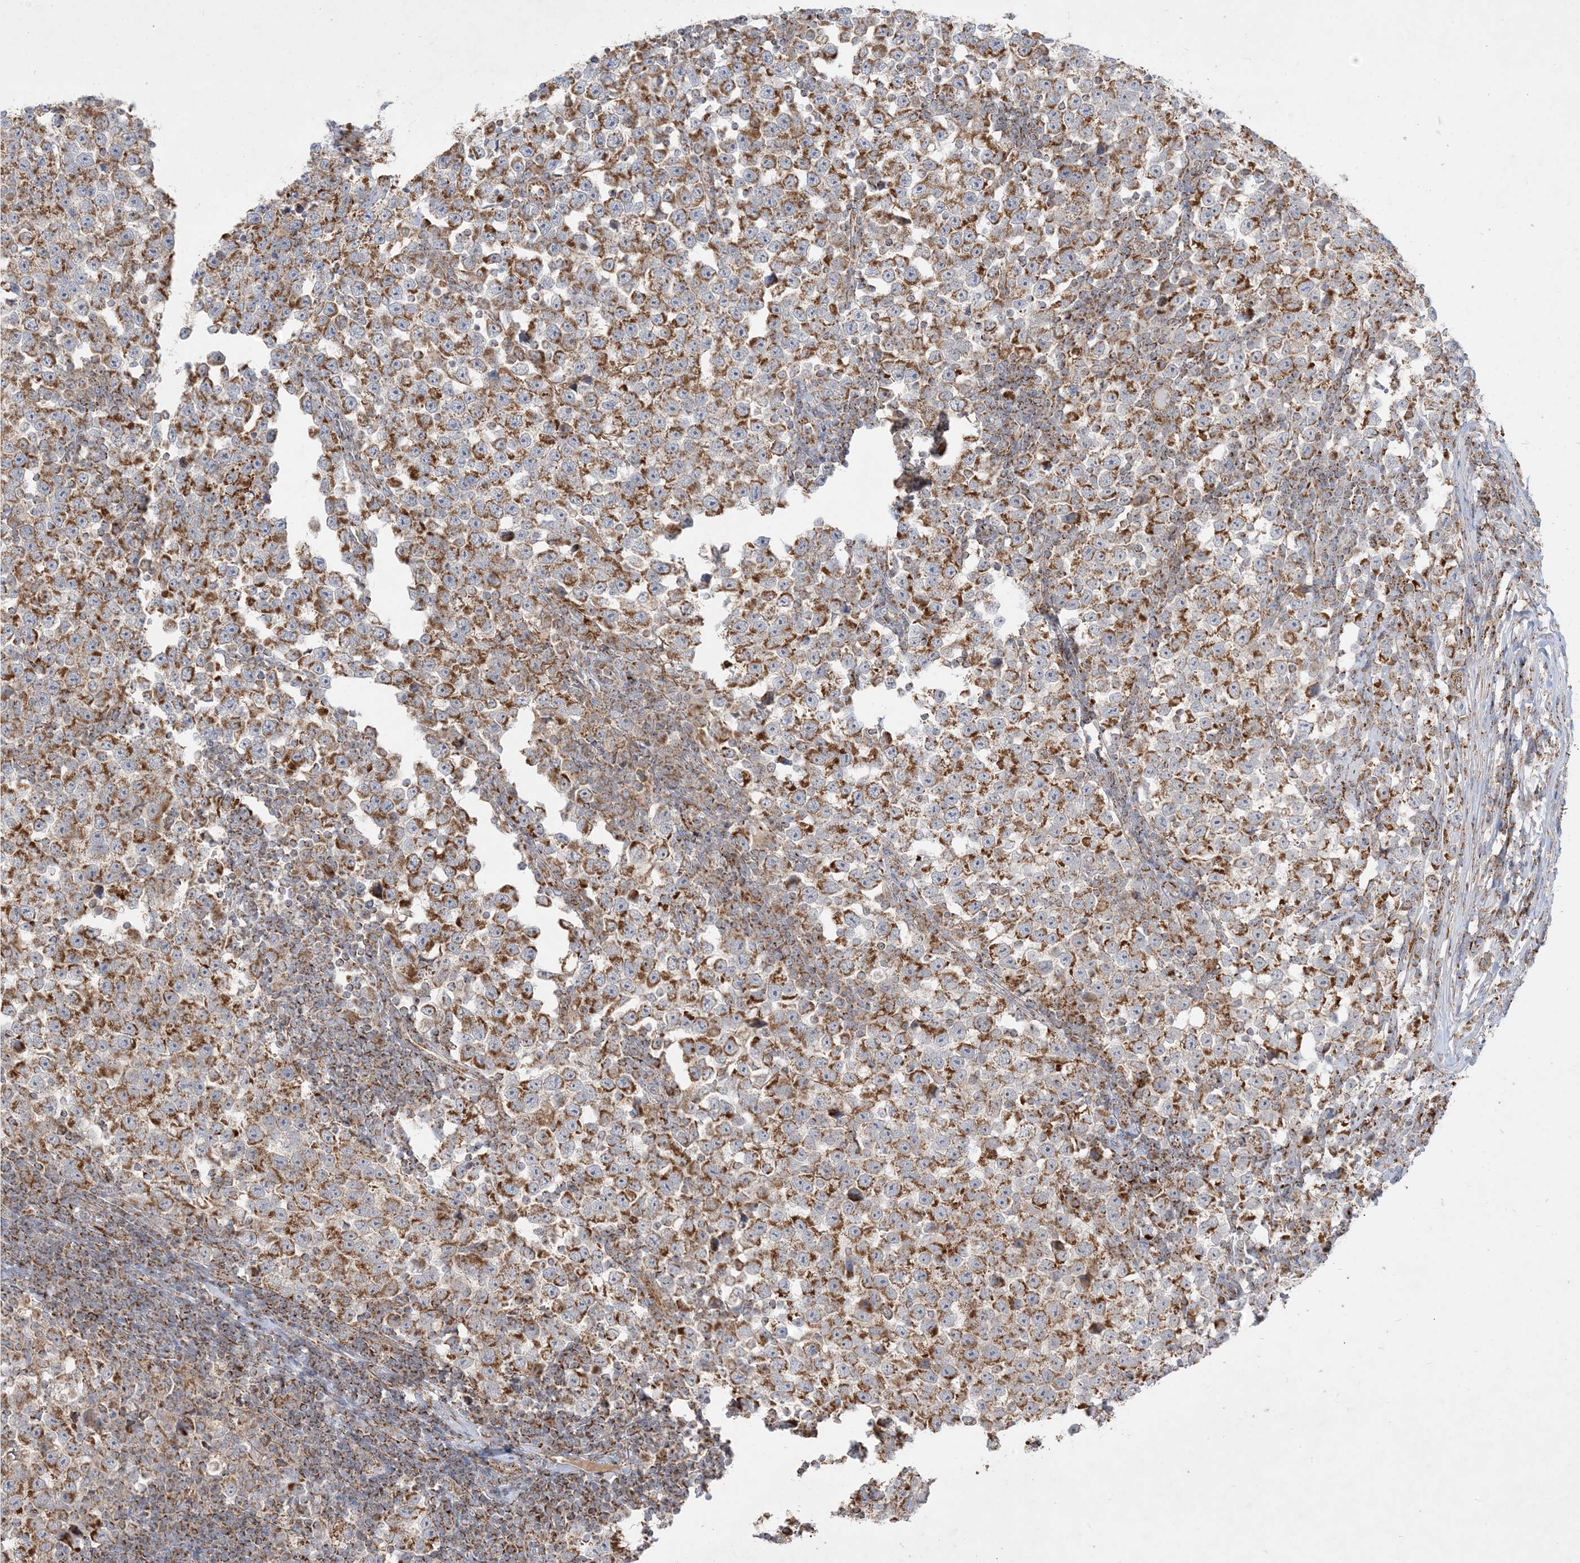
{"staining": {"intensity": "moderate", "quantity": ">75%", "location": "cytoplasmic/membranous"}, "tissue": "testis cancer", "cell_type": "Tumor cells", "image_type": "cancer", "snomed": [{"axis": "morphology", "description": "Normal tissue, NOS"}, {"axis": "morphology", "description": "Seminoma, NOS"}, {"axis": "topography", "description": "Testis"}], "caption": "Protein staining demonstrates moderate cytoplasmic/membranous positivity in approximately >75% of tumor cells in testis cancer (seminoma).", "gene": "NDUFAF3", "patient": {"sex": "male", "age": 43}}